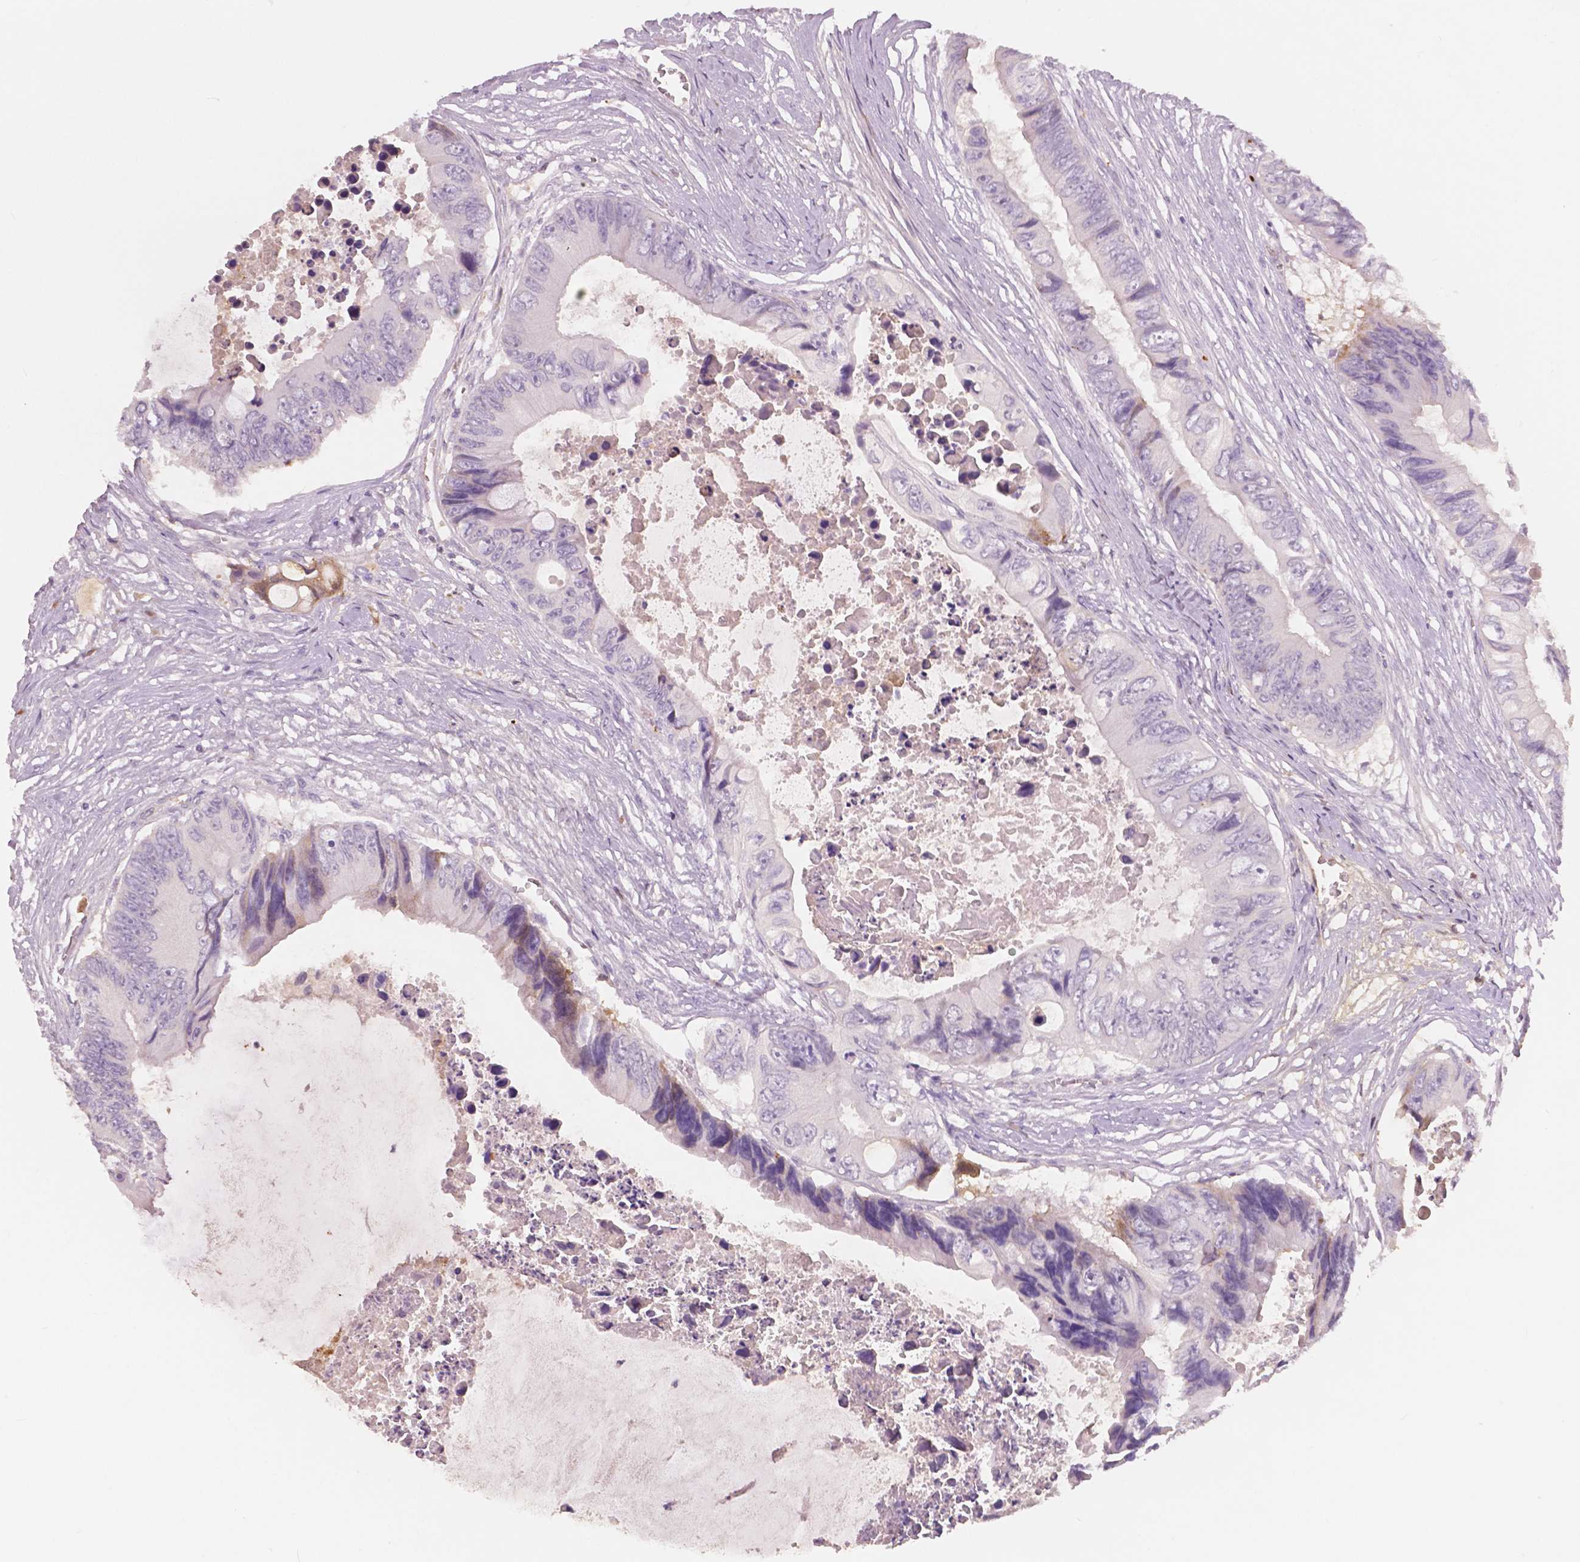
{"staining": {"intensity": "negative", "quantity": "none", "location": "none"}, "tissue": "colorectal cancer", "cell_type": "Tumor cells", "image_type": "cancer", "snomed": [{"axis": "morphology", "description": "Adenocarcinoma, NOS"}, {"axis": "topography", "description": "Rectum"}], "caption": "Immunohistochemical staining of colorectal cancer displays no significant positivity in tumor cells.", "gene": "APOA4", "patient": {"sex": "male", "age": 63}}